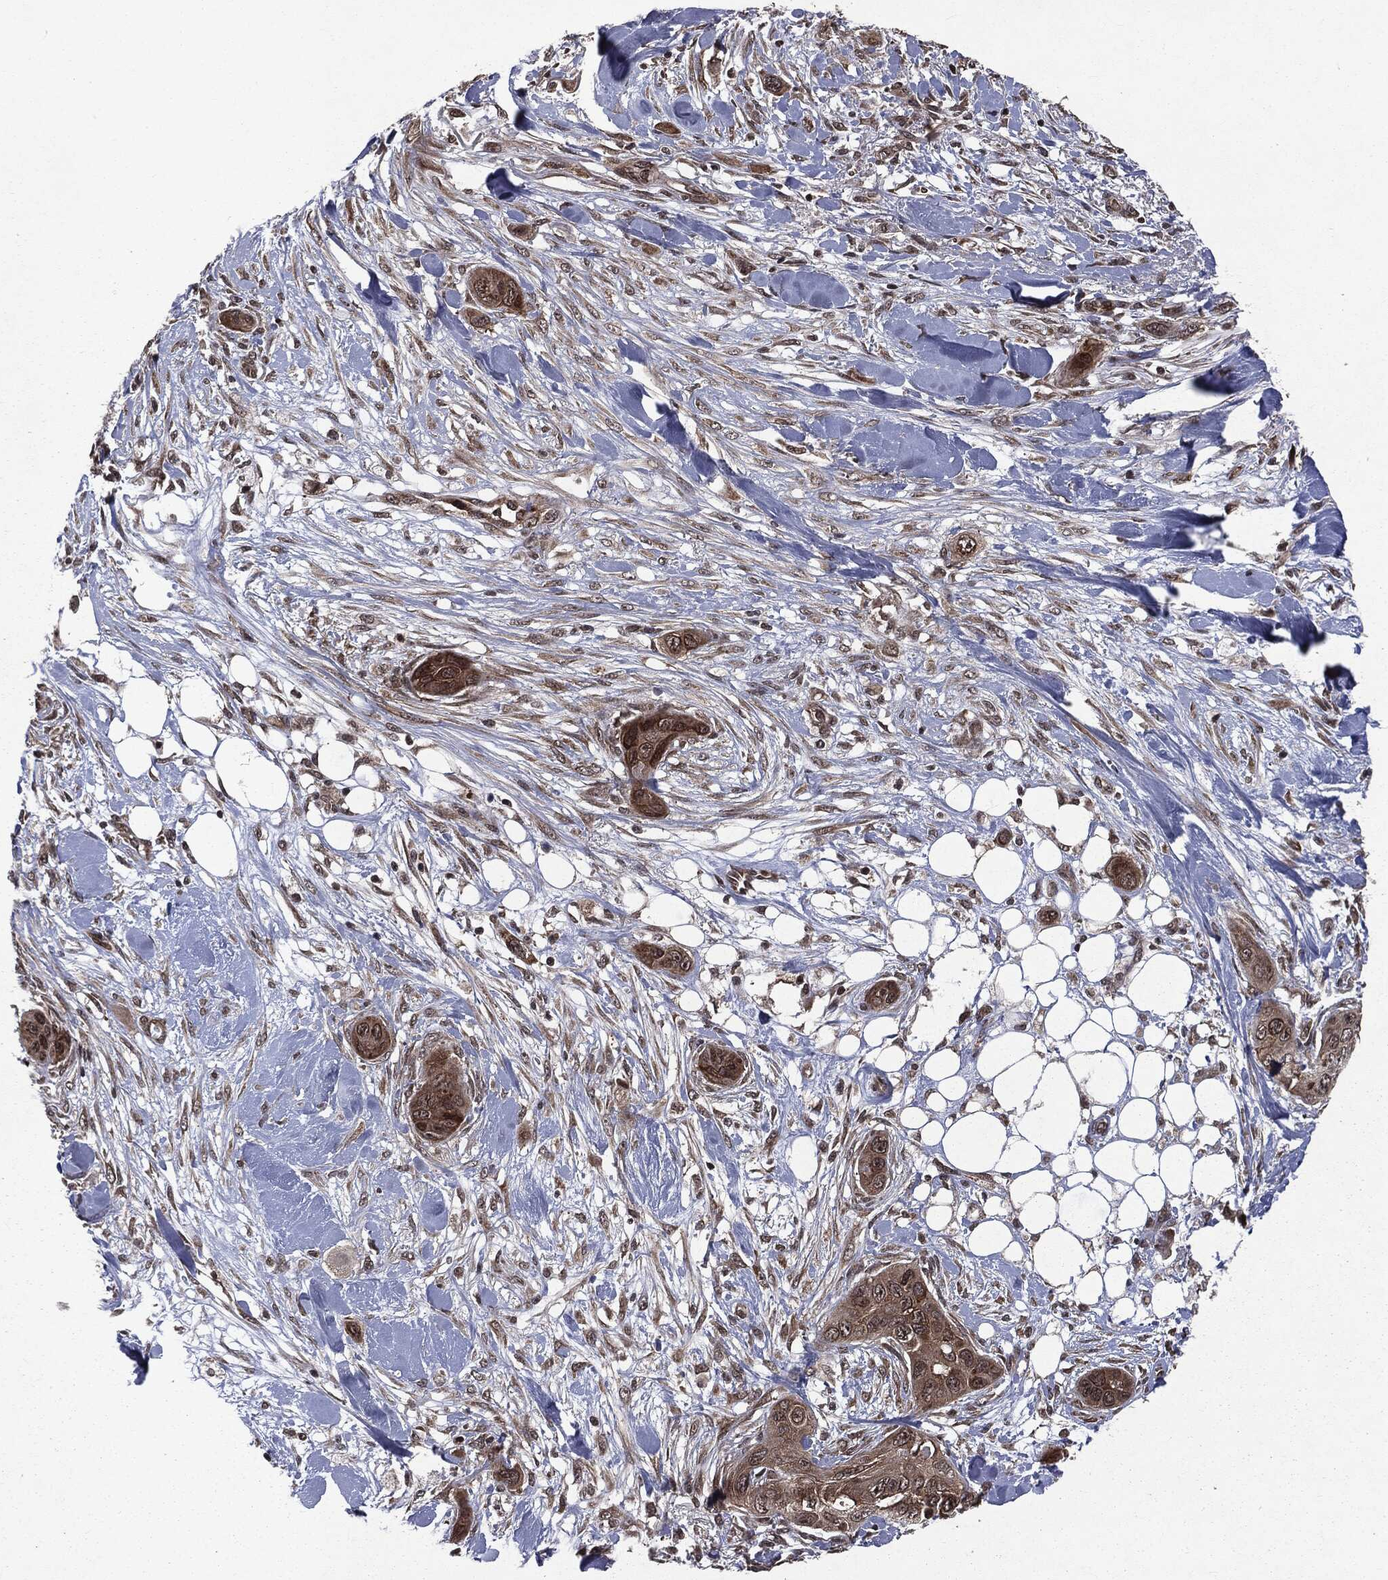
{"staining": {"intensity": "strong", "quantity": "25%-75%", "location": "cytoplasmic/membranous,nuclear"}, "tissue": "skin cancer", "cell_type": "Tumor cells", "image_type": "cancer", "snomed": [{"axis": "morphology", "description": "Squamous cell carcinoma, NOS"}, {"axis": "topography", "description": "Skin"}], "caption": "Protein positivity by immunohistochemistry (IHC) exhibits strong cytoplasmic/membranous and nuclear expression in about 25%-75% of tumor cells in skin cancer (squamous cell carcinoma).", "gene": "STAU2", "patient": {"sex": "male", "age": 78}}